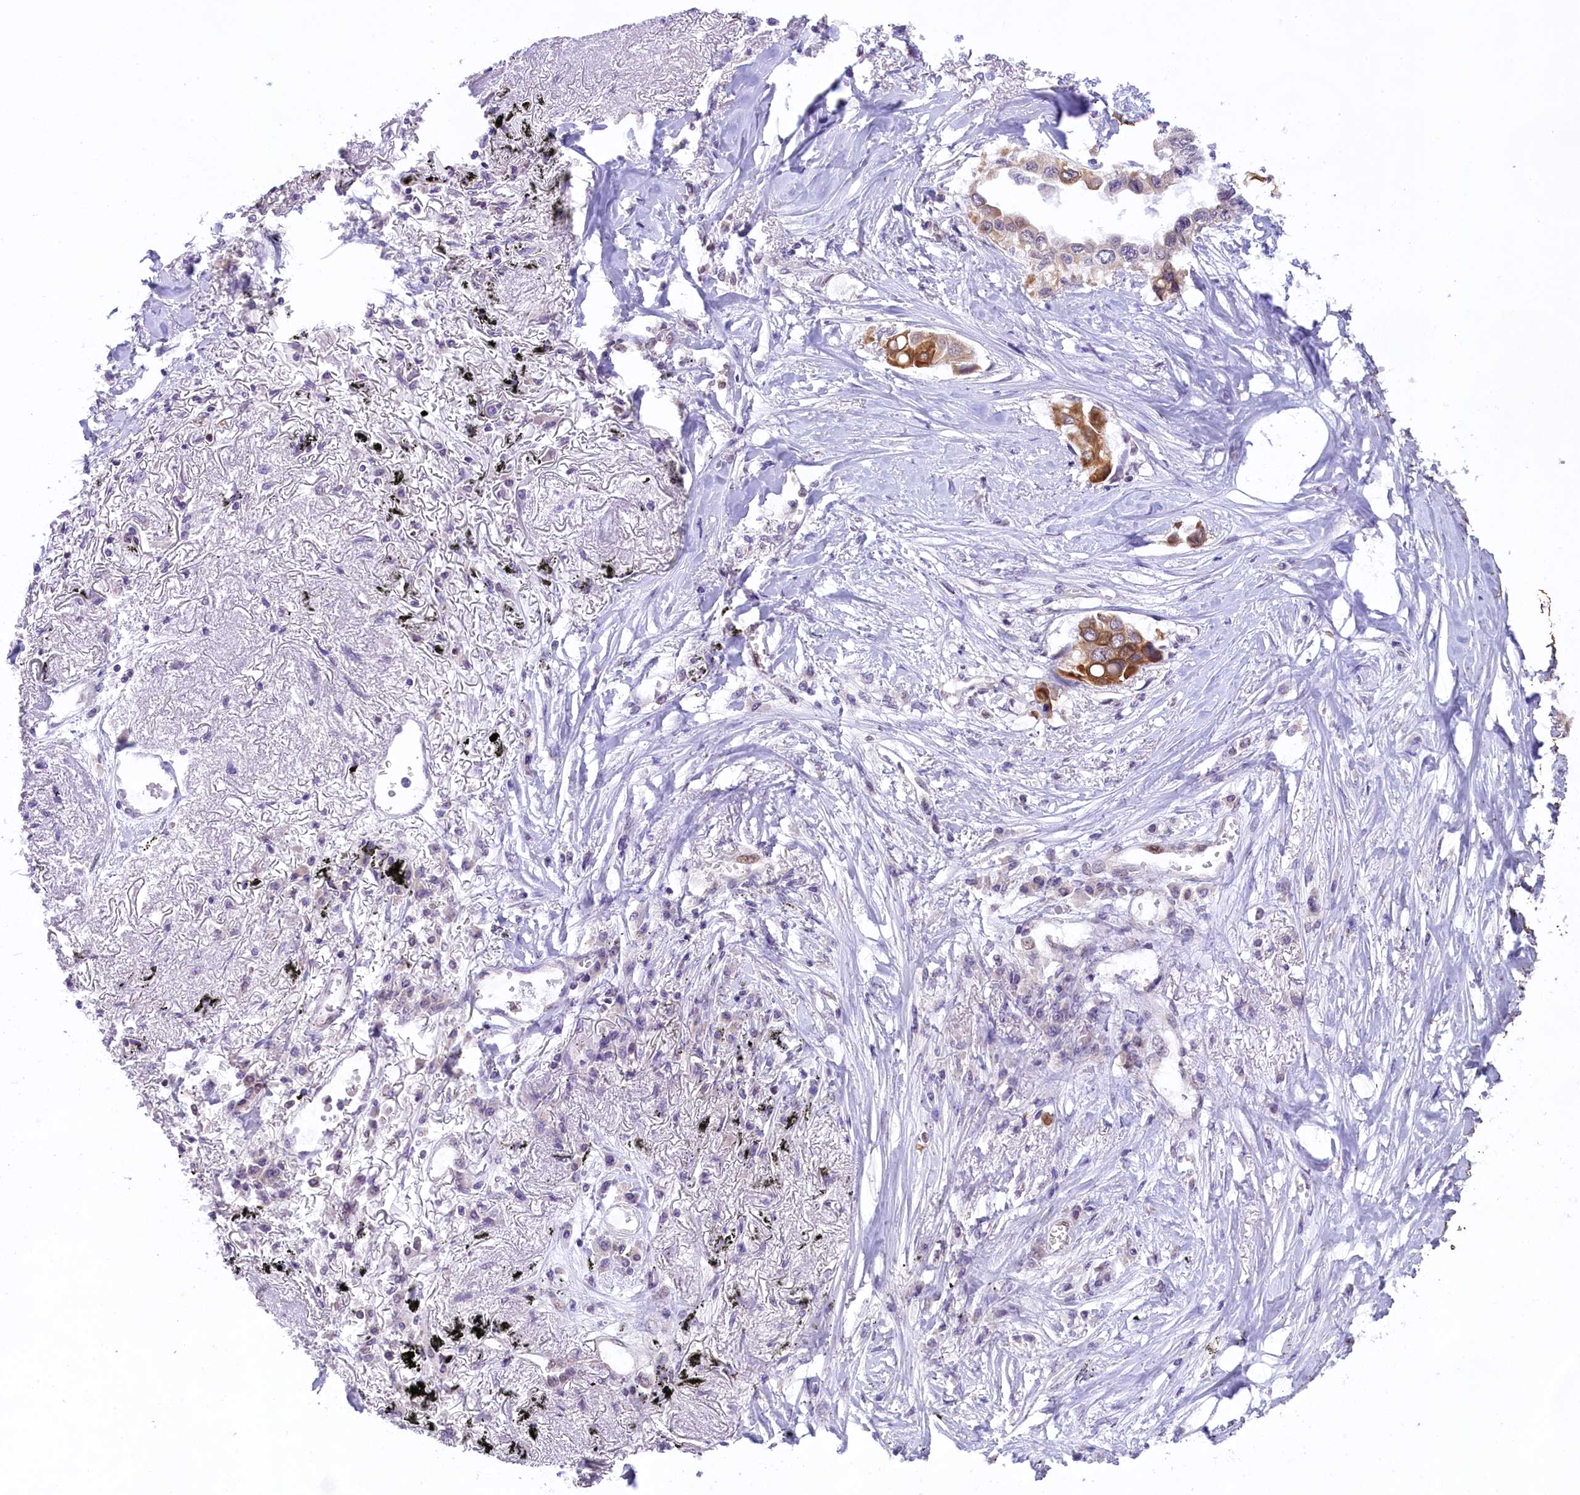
{"staining": {"intensity": "moderate", "quantity": ">75%", "location": "cytoplasmic/membranous"}, "tissue": "lung cancer", "cell_type": "Tumor cells", "image_type": "cancer", "snomed": [{"axis": "morphology", "description": "Adenocarcinoma, NOS"}, {"axis": "topography", "description": "Lung"}], "caption": "A medium amount of moderate cytoplasmic/membranous staining is present in about >75% of tumor cells in lung cancer (adenocarcinoma) tissue. The staining is performed using DAB (3,3'-diaminobenzidine) brown chromogen to label protein expression. The nuclei are counter-stained blue using hematoxylin.", "gene": "CARD8", "patient": {"sex": "female", "age": 76}}